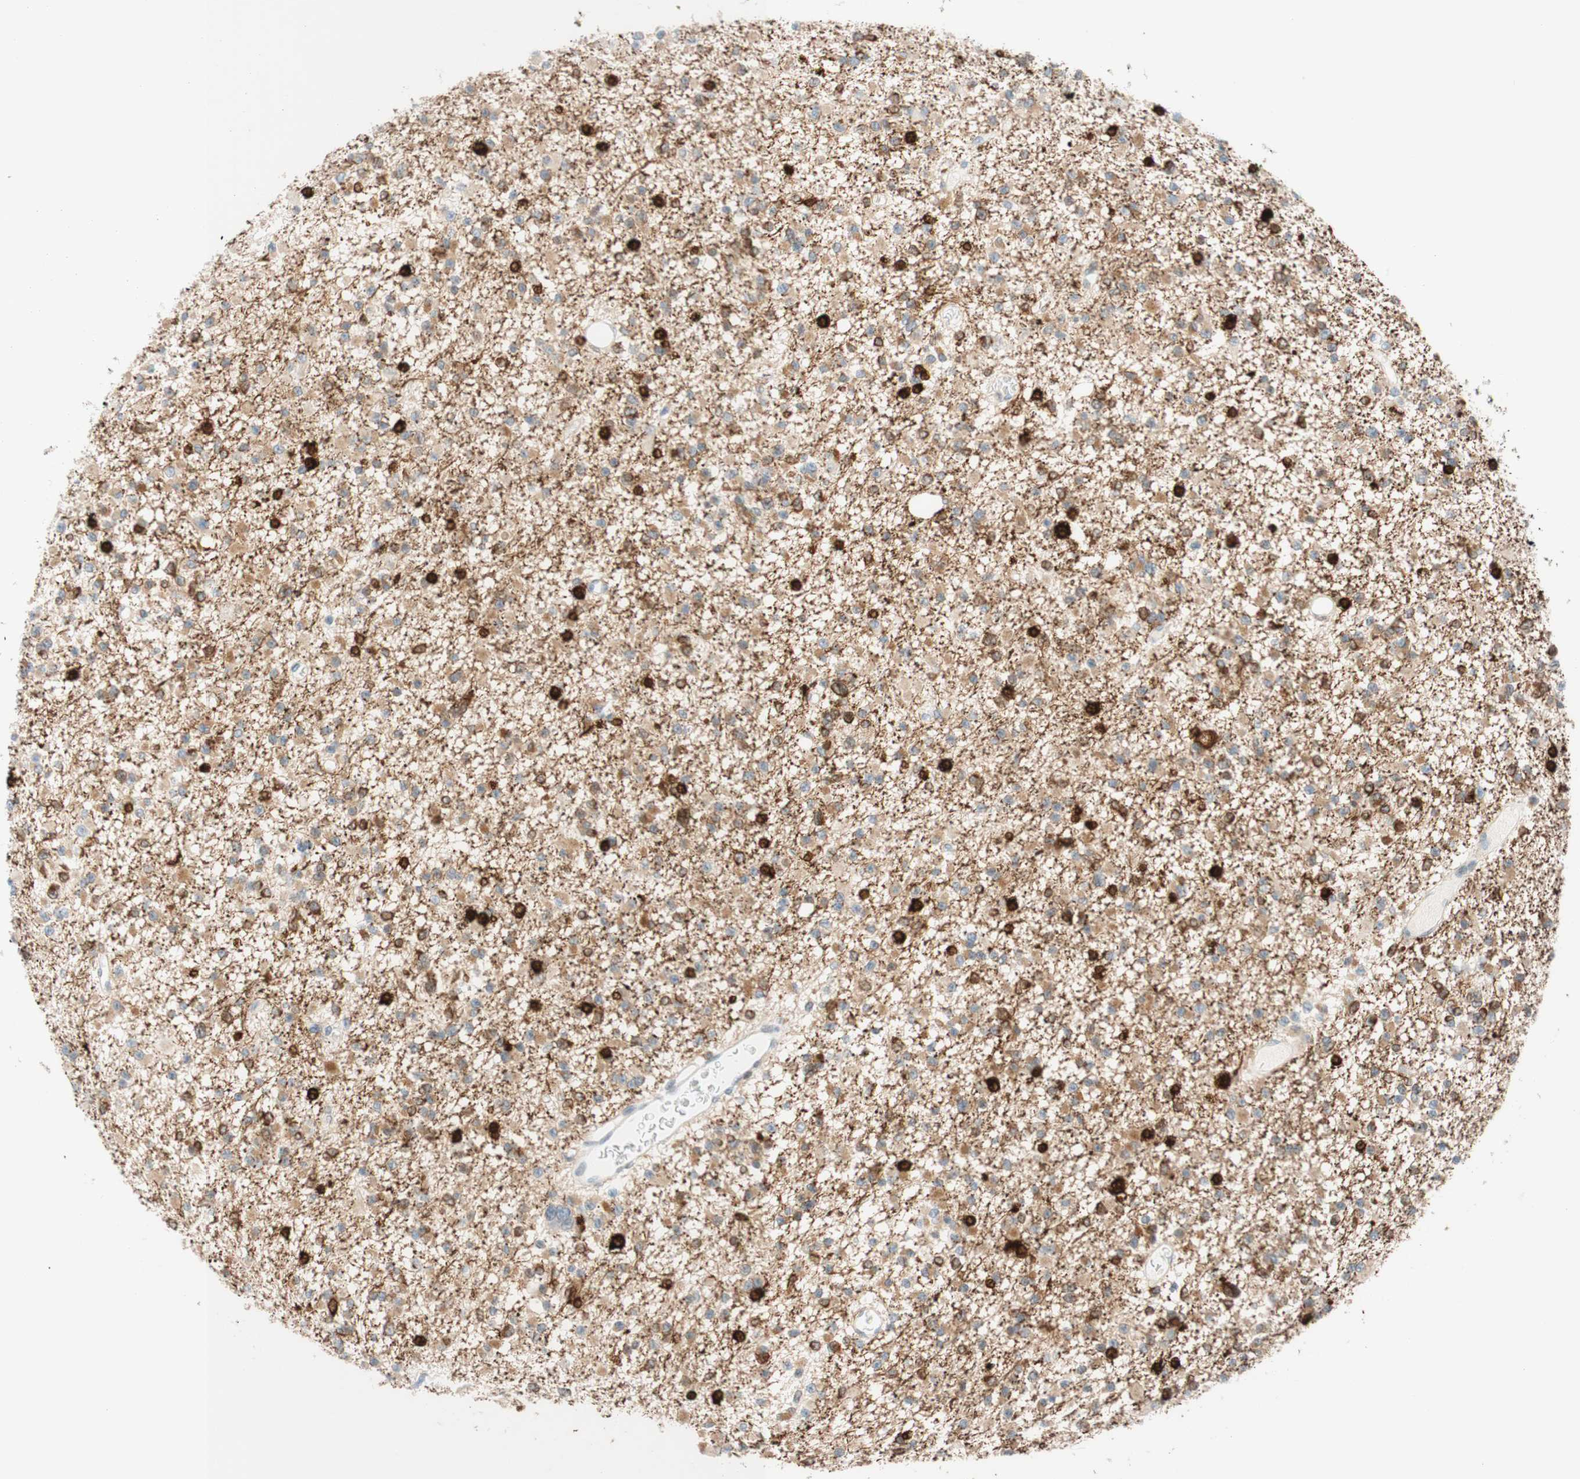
{"staining": {"intensity": "strong", "quantity": "25%-75%", "location": "cytoplasmic/membranous,nuclear"}, "tissue": "glioma", "cell_type": "Tumor cells", "image_type": "cancer", "snomed": [{"axis": "morphology", "description": "Glioma, malignant, Low grade"}, {"axis": "topography", "description": "Brain"}], "caption": "An IHC micrograph of neoplastic tissue is shown. Protein staining in brown labels strong cytoplasmic/membranous and nuclear positivity in glioma within tumor cells.", "gene": "STMN1", "patient": {"sex": "female", "age": 22}}